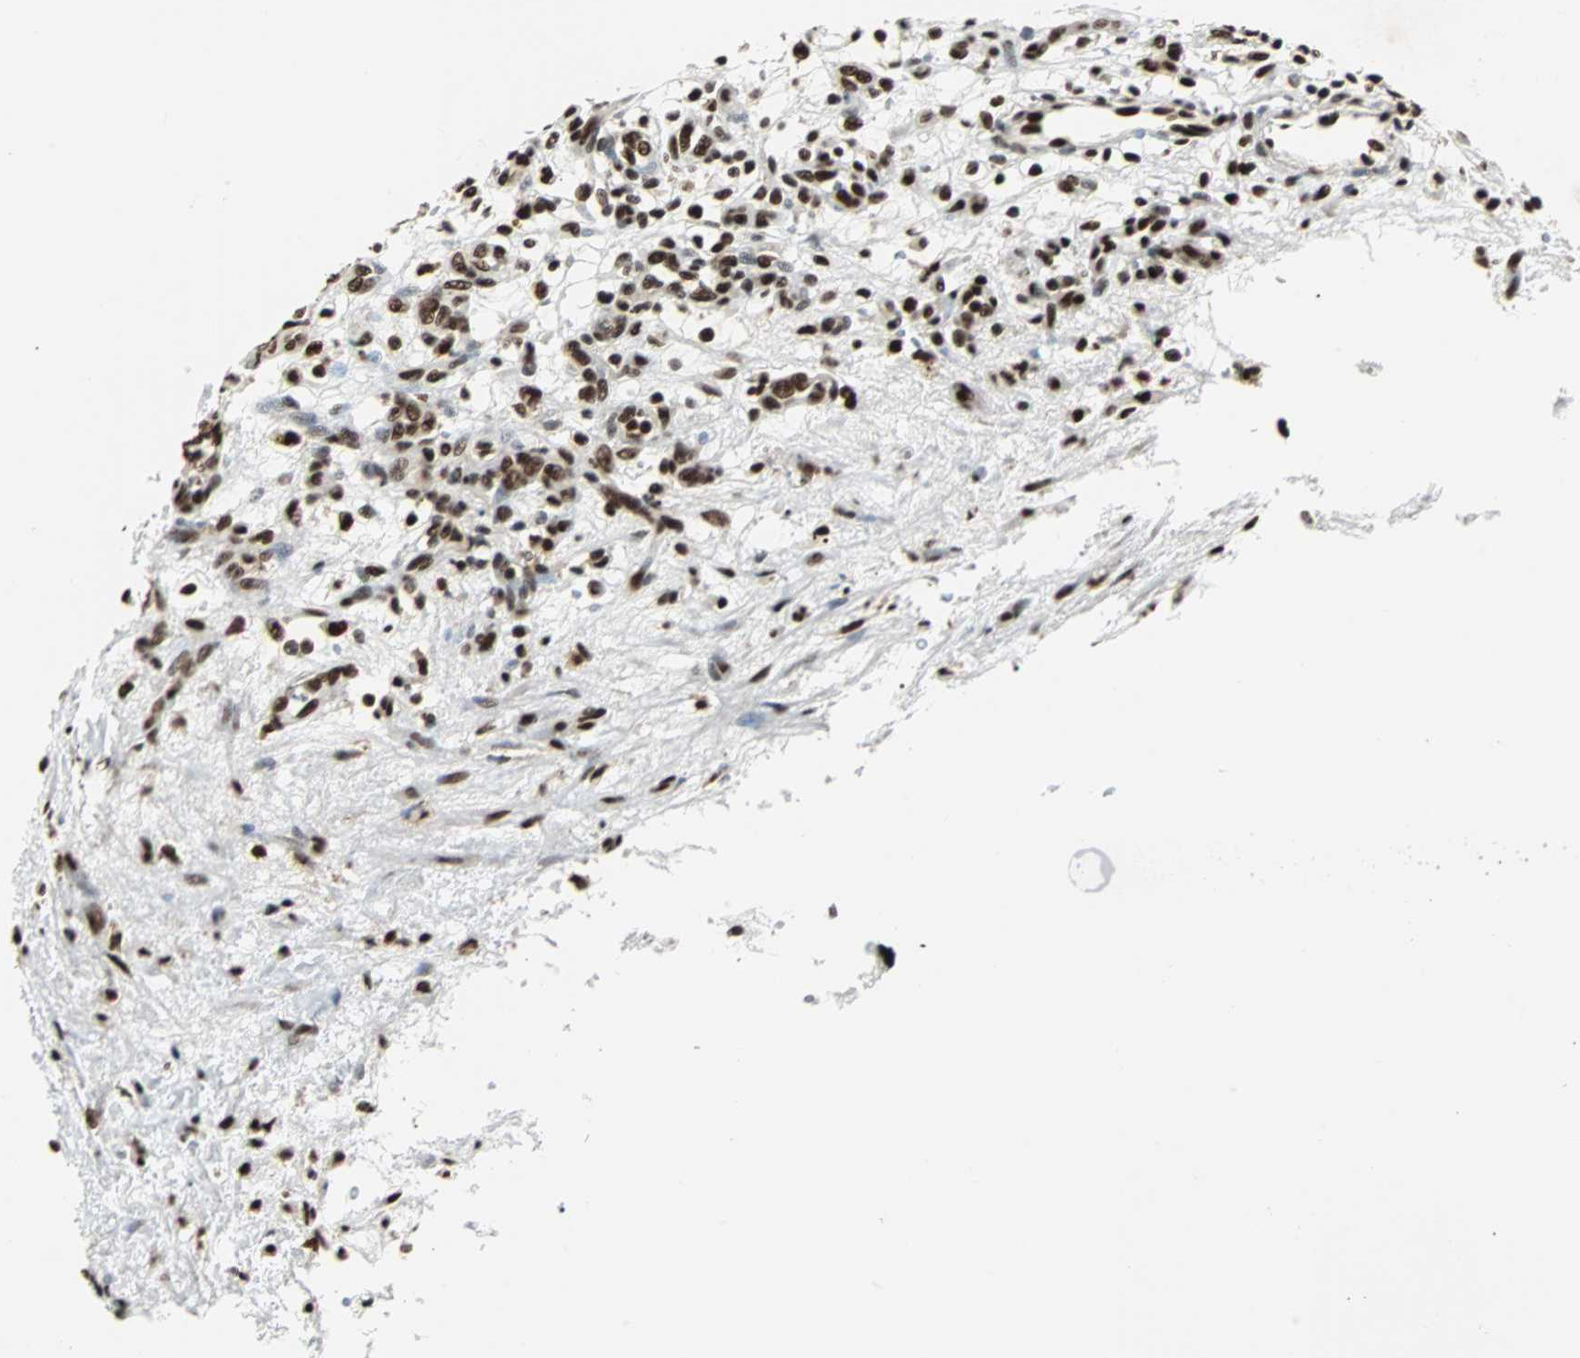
{"staining": {"intensity": "strong", "quantity": ">75%", "location": "nuclear"}, "tissue": "renal cancer", "cell_type": "Tumor cells", "image_type": "cancer", "snomed": [{"axis": "morphology", "description": "Adenocarcinoma, NOS"}, {"axis": "topography", "description": "Kidney"}], "caption": "Immunohistochemical staining of human renal adenocarcinoma shows high levels of strong nuclear positivity in about >75% of tumor cells.", "gene": "XRCC4", "patient": {"sex": "female", "age": 57}}